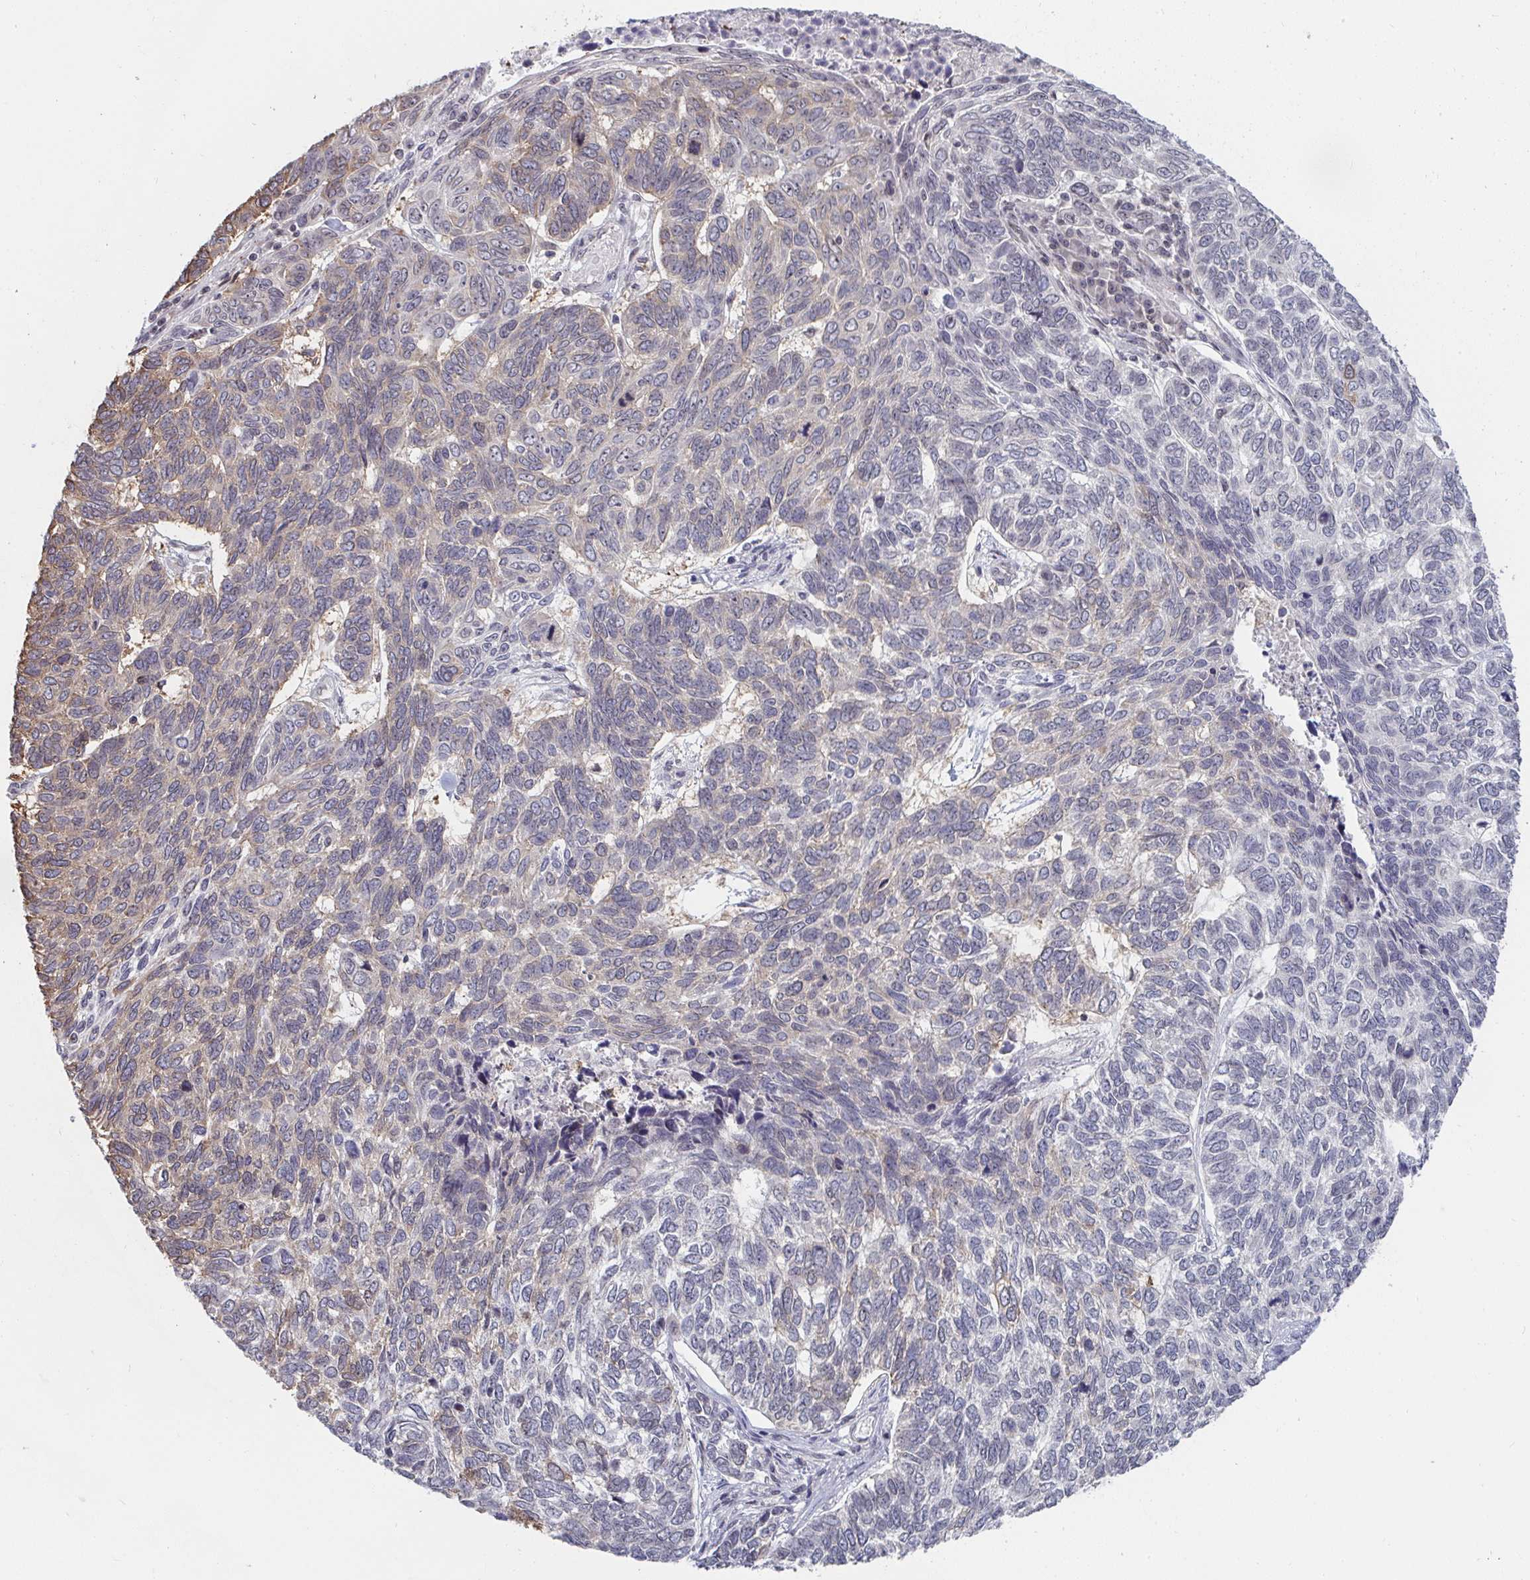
{"staining": {"intensity": "weak", "quantity": "25%-75%", "location": "cytoplasmic/membranous"}, "tissue": "skin cancer", "cell_type": "Tumor cells", "image_type": "cancer", "snomed": [{"axis": "morphology", "description": "Basal cell carcinoma"}, {"axis": "topography", "description": "Skin"}], "caption": "Brown immunohistochemical staining in human basal cell carcinoma (skin) shows weak cytoplasmic/membranous expression in about 25%-75% of tumor cells. (brown staining indicates protein expression, while blue staining denotes nuclei).", "gene": "TRIP12", "patient": {"sex": "female", "age": 65}}